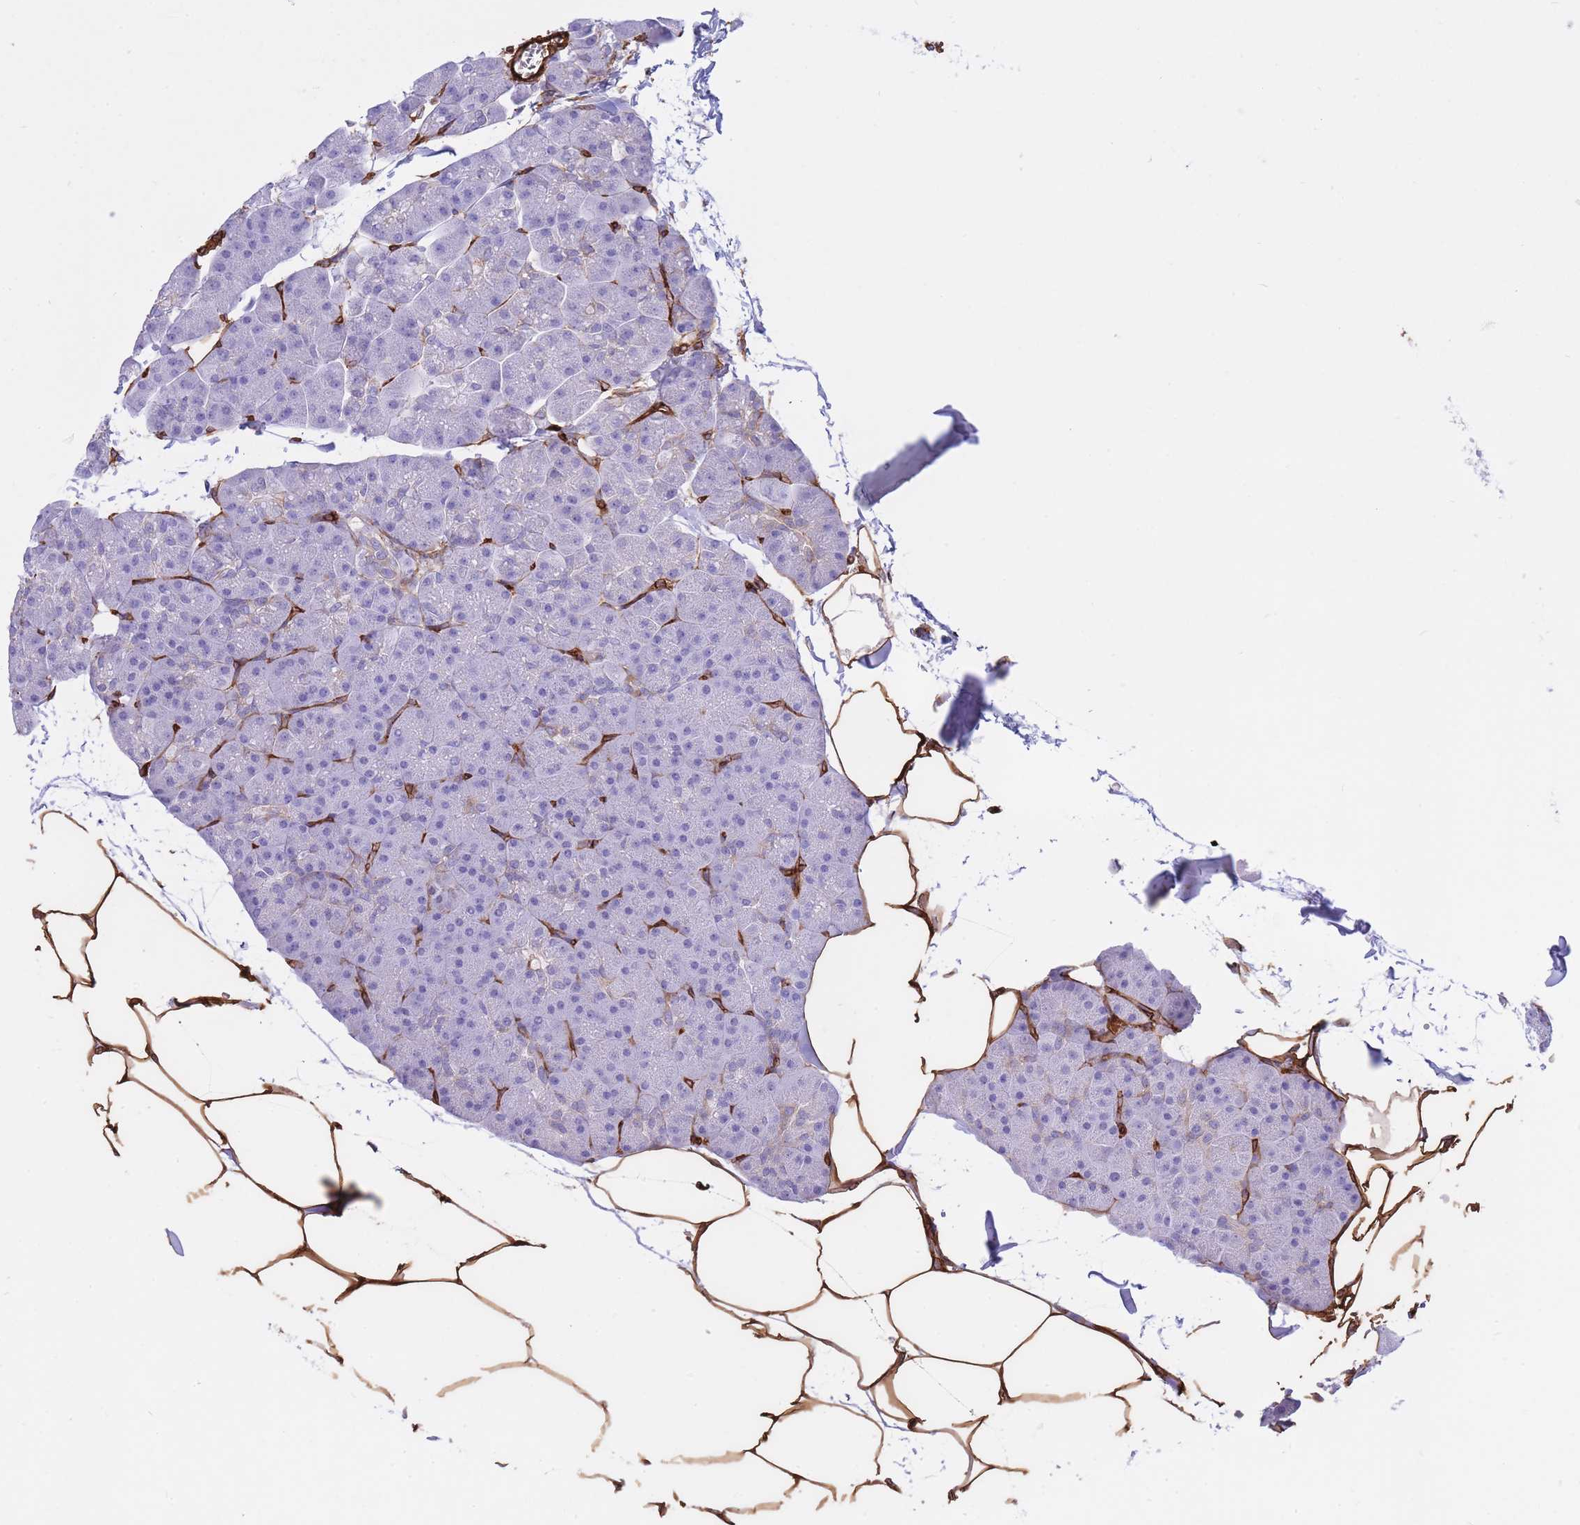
{"staining": {"intensity": "negative", "quantity": "none", "location": "none"}, "tissue": "pancreas", "cell_type": "Exocrine glandular cells", "image_type": "normal", "snomed": [{"axis": "morphology", "description": "Normal tissue, NOS"}, {"axis": "topography", "description": "Pancreas"}], "caption": "IHC image of benign pancreas: human pancreas stained with DAB (3,3'-diaminobenzidine) exhibits no significant protein positivity in exocrine glandular cells.", "gene": "CAVIN1", "patient": {"sex": "male", "age": 35}}